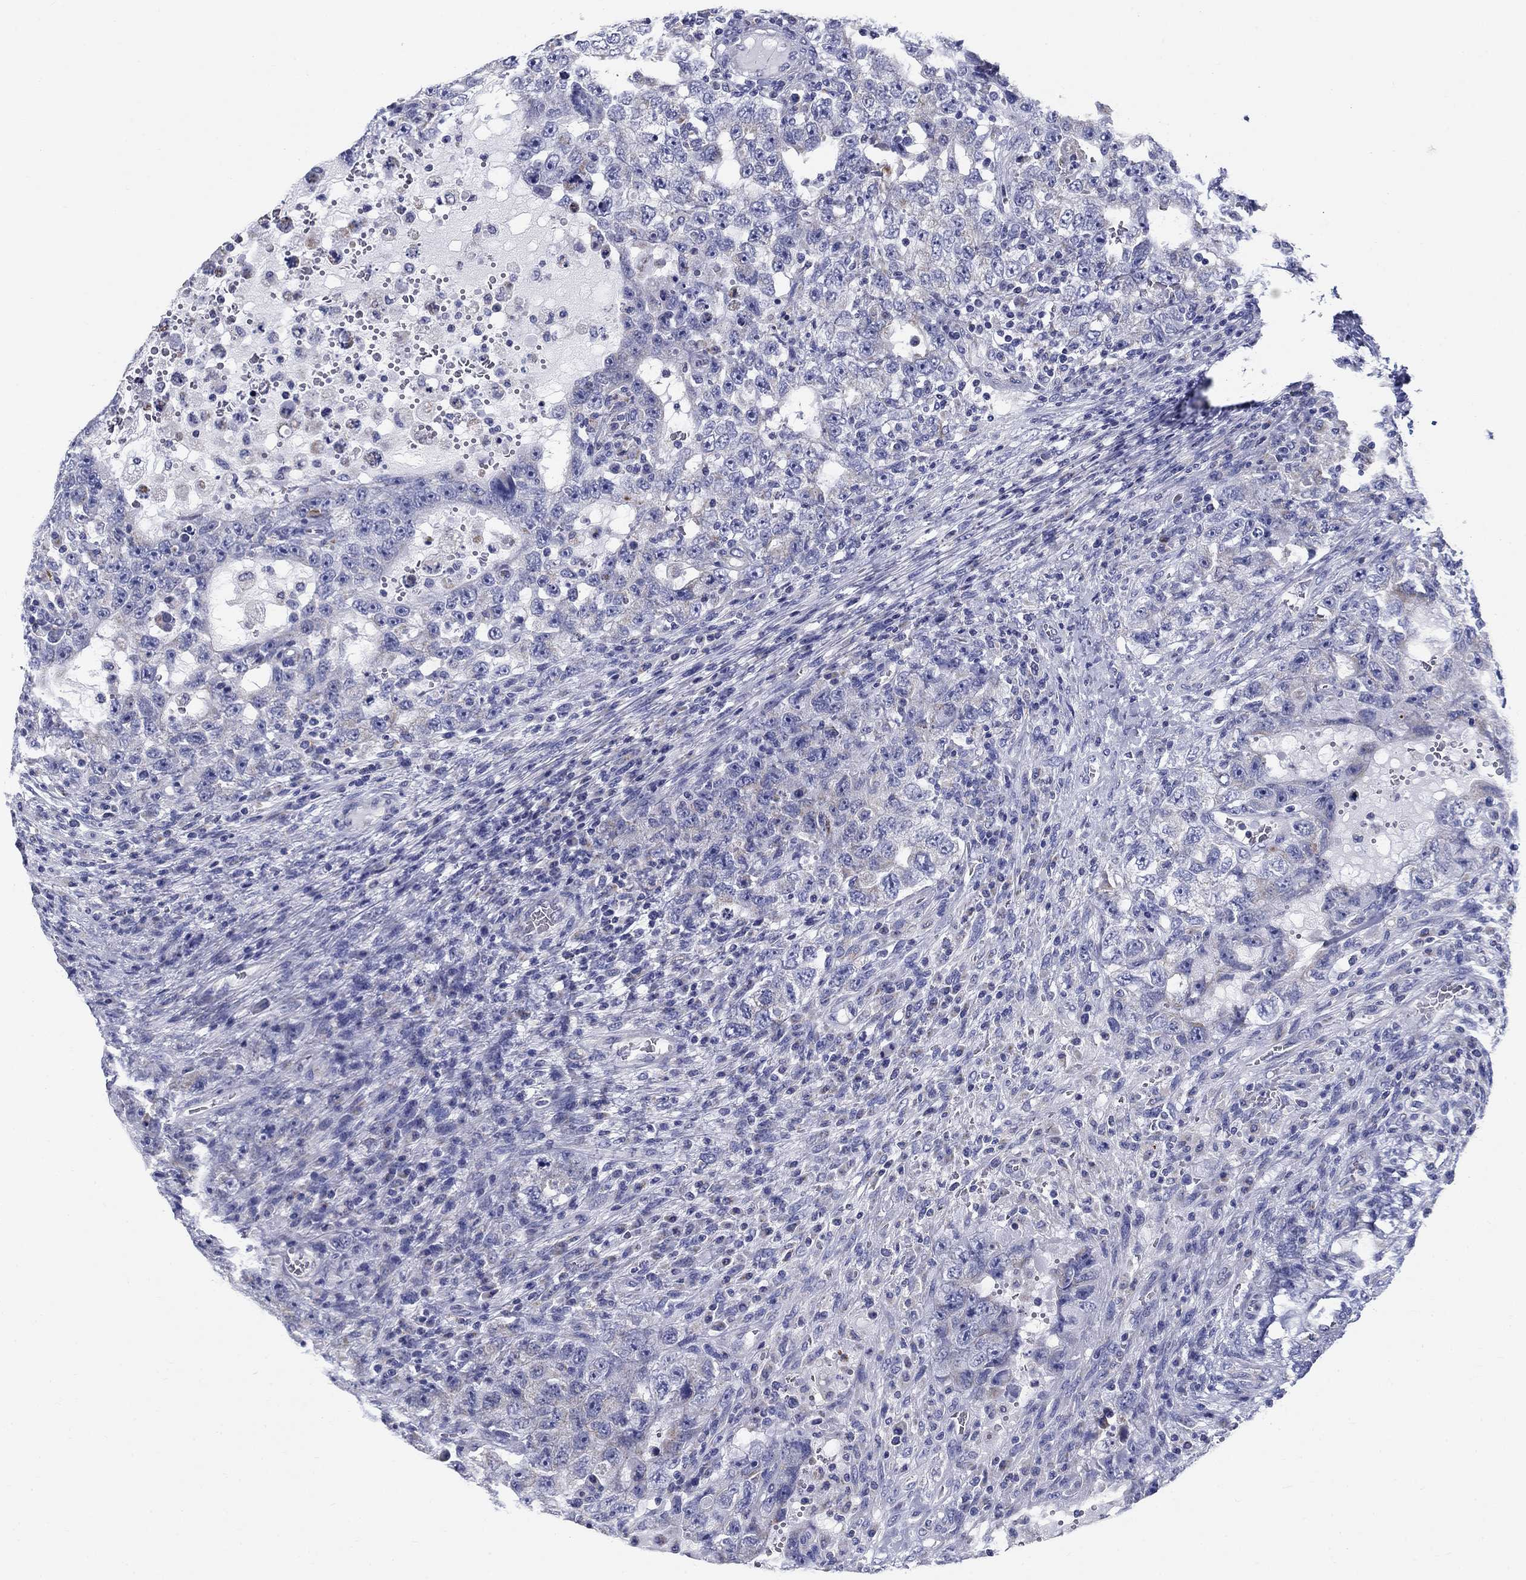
{"staining": {"intensity": "negative", "quantity": "none", "location": "none"}, "tissue": "testis cancer", "cell_type": "Tumor cells", "image_type": "cancer", "snomed": [{"axis": "morphology", "description": "Carcinoma, Embryonal, NOS"}, {"axis": "topography", "description": "Testis"}], "caption": "Micrograph shows no protein staining in tumor cells of testis cancer (embryonal carcinoma) tissue.", "gene": "UPB1", "patient": {"sex": "male", "age": 26}}